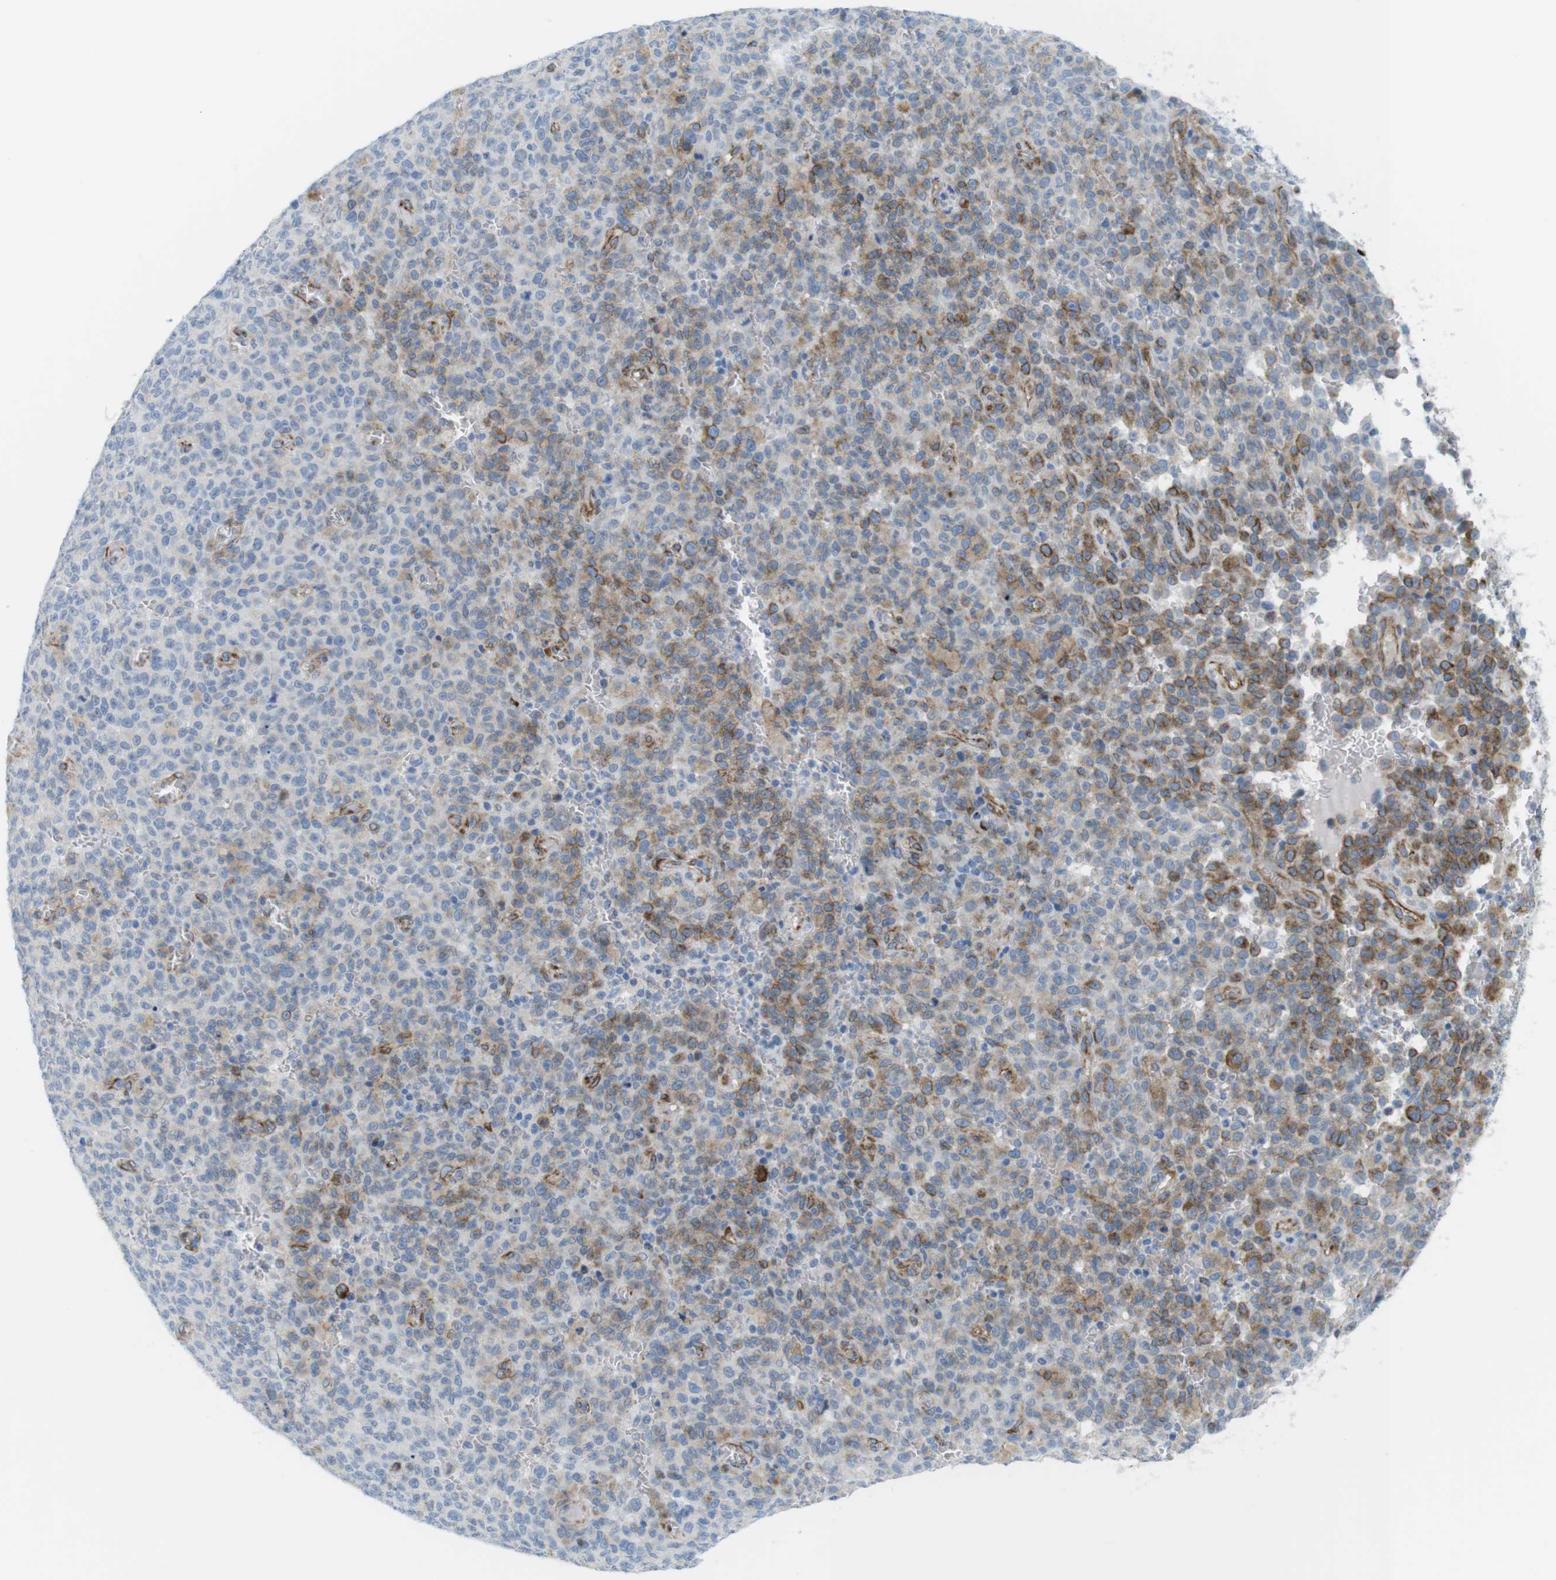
{"staining": {"intensity": "moderate", "quantity": "25%-75%", "location": "cytoplasmic/membranous"}, "tissue": "melanoma", "cell_type": "Tumor cells", "image_type": "cancer", "snomed": [{"axis": "morphology", "description": "Malignant melanoma, NOS"}, {"axis": "topography", "description": "Skin"}], "caption": "The histopathology image displays a brown stain indicating the presence of a protein in the cytoplasmic/membranous of tumor cells in melanoma.", "gene": "MYH9", "patient": {"sex": "female", "age": 82}}